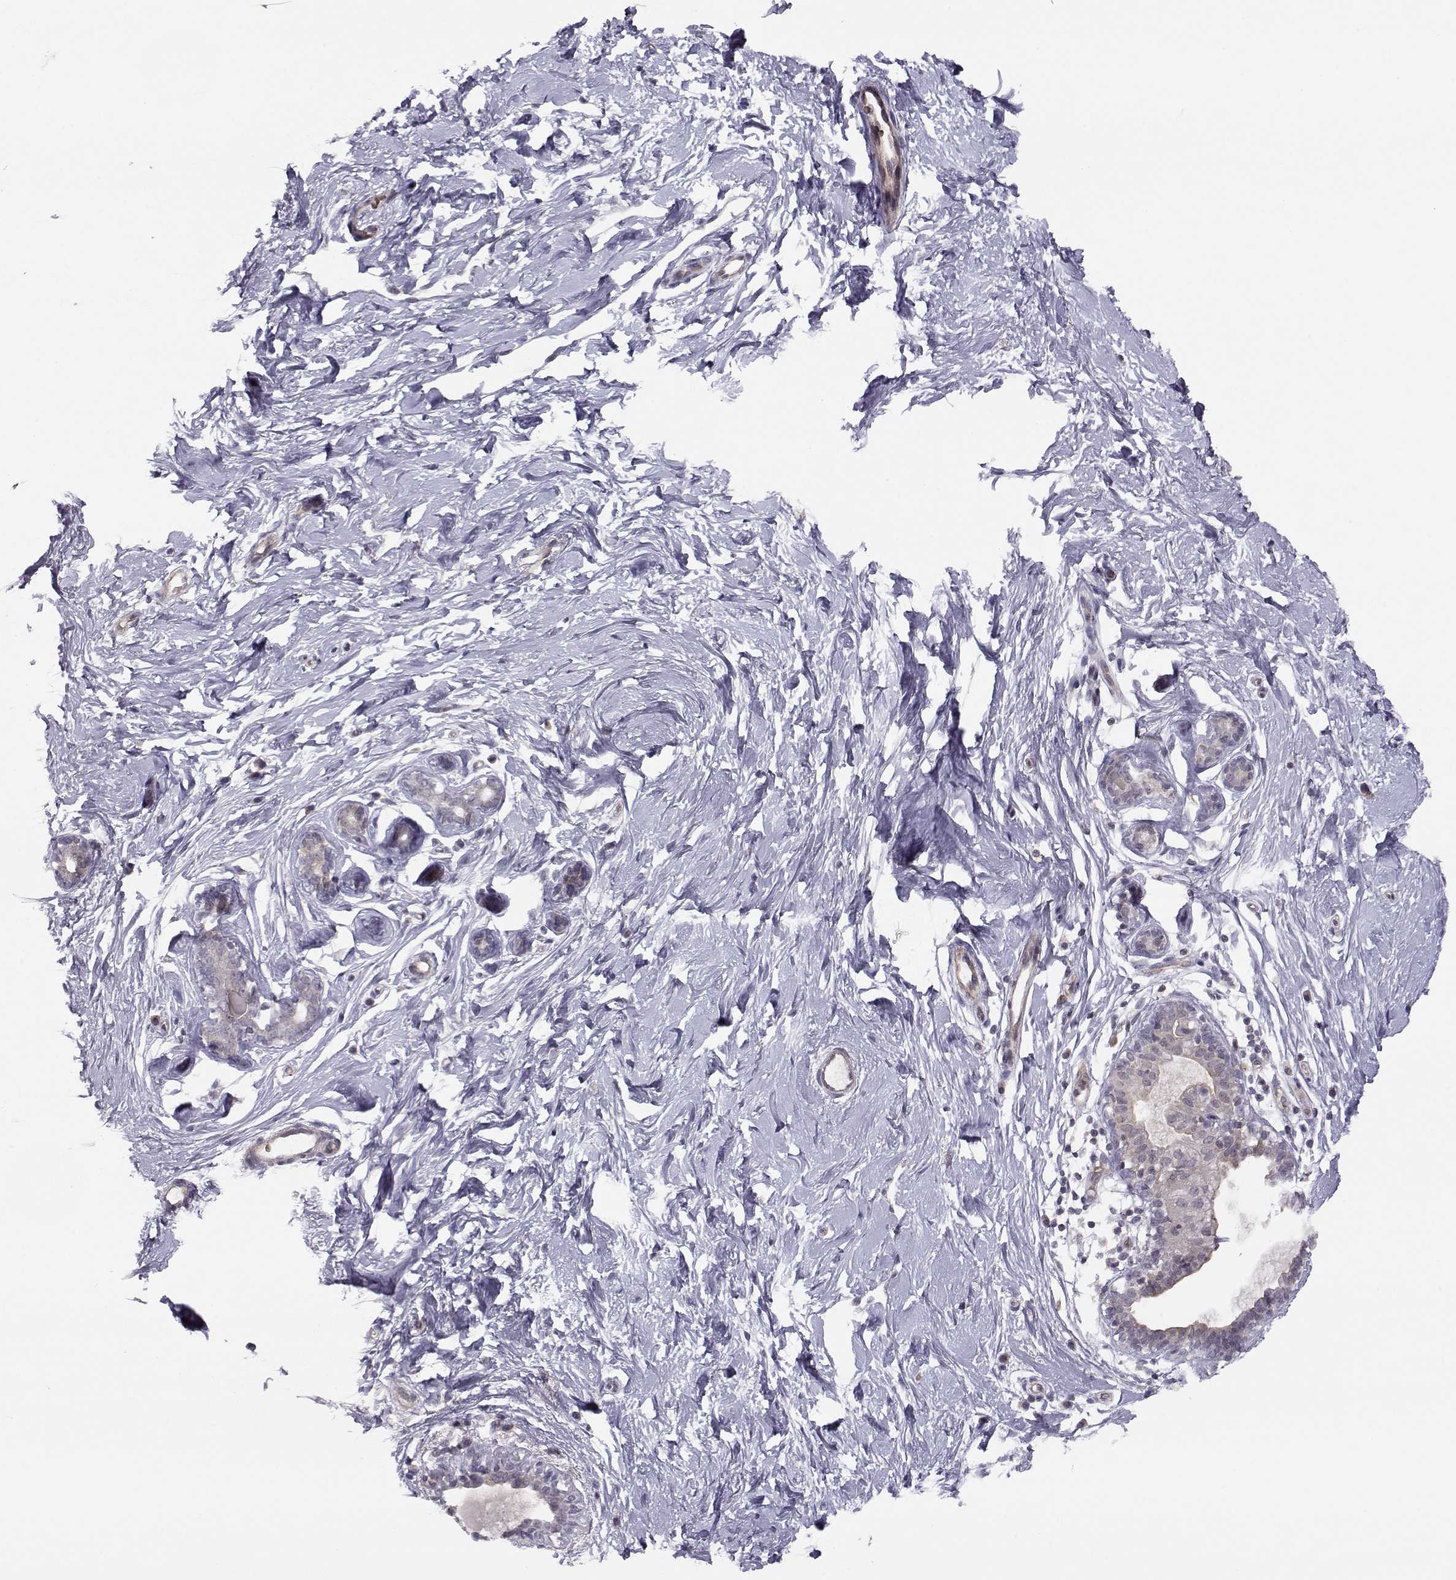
{"staining": {"intensity": "negative", "quantity": "none", "location": "none"}, "tissue": "breast", "cell_type": "Adipocytes", "image_type": "normal", "snomed": [{"axis": "morphology", "description": "Normal tissue, NOS"}, {"axis": "topography", "description": "Breast"}], "caption": "The immunohistochemistry image has no significant staining in adipocytes of breast. Brightfield microscopy of immunohistochemistry stained with DAB (3,3'-diaminobenzidine) (brown) and hematoxylin (blue), captured at high magnification.", "gene": "KIF13B", "patient": {"sex": "female", "age": 37}}